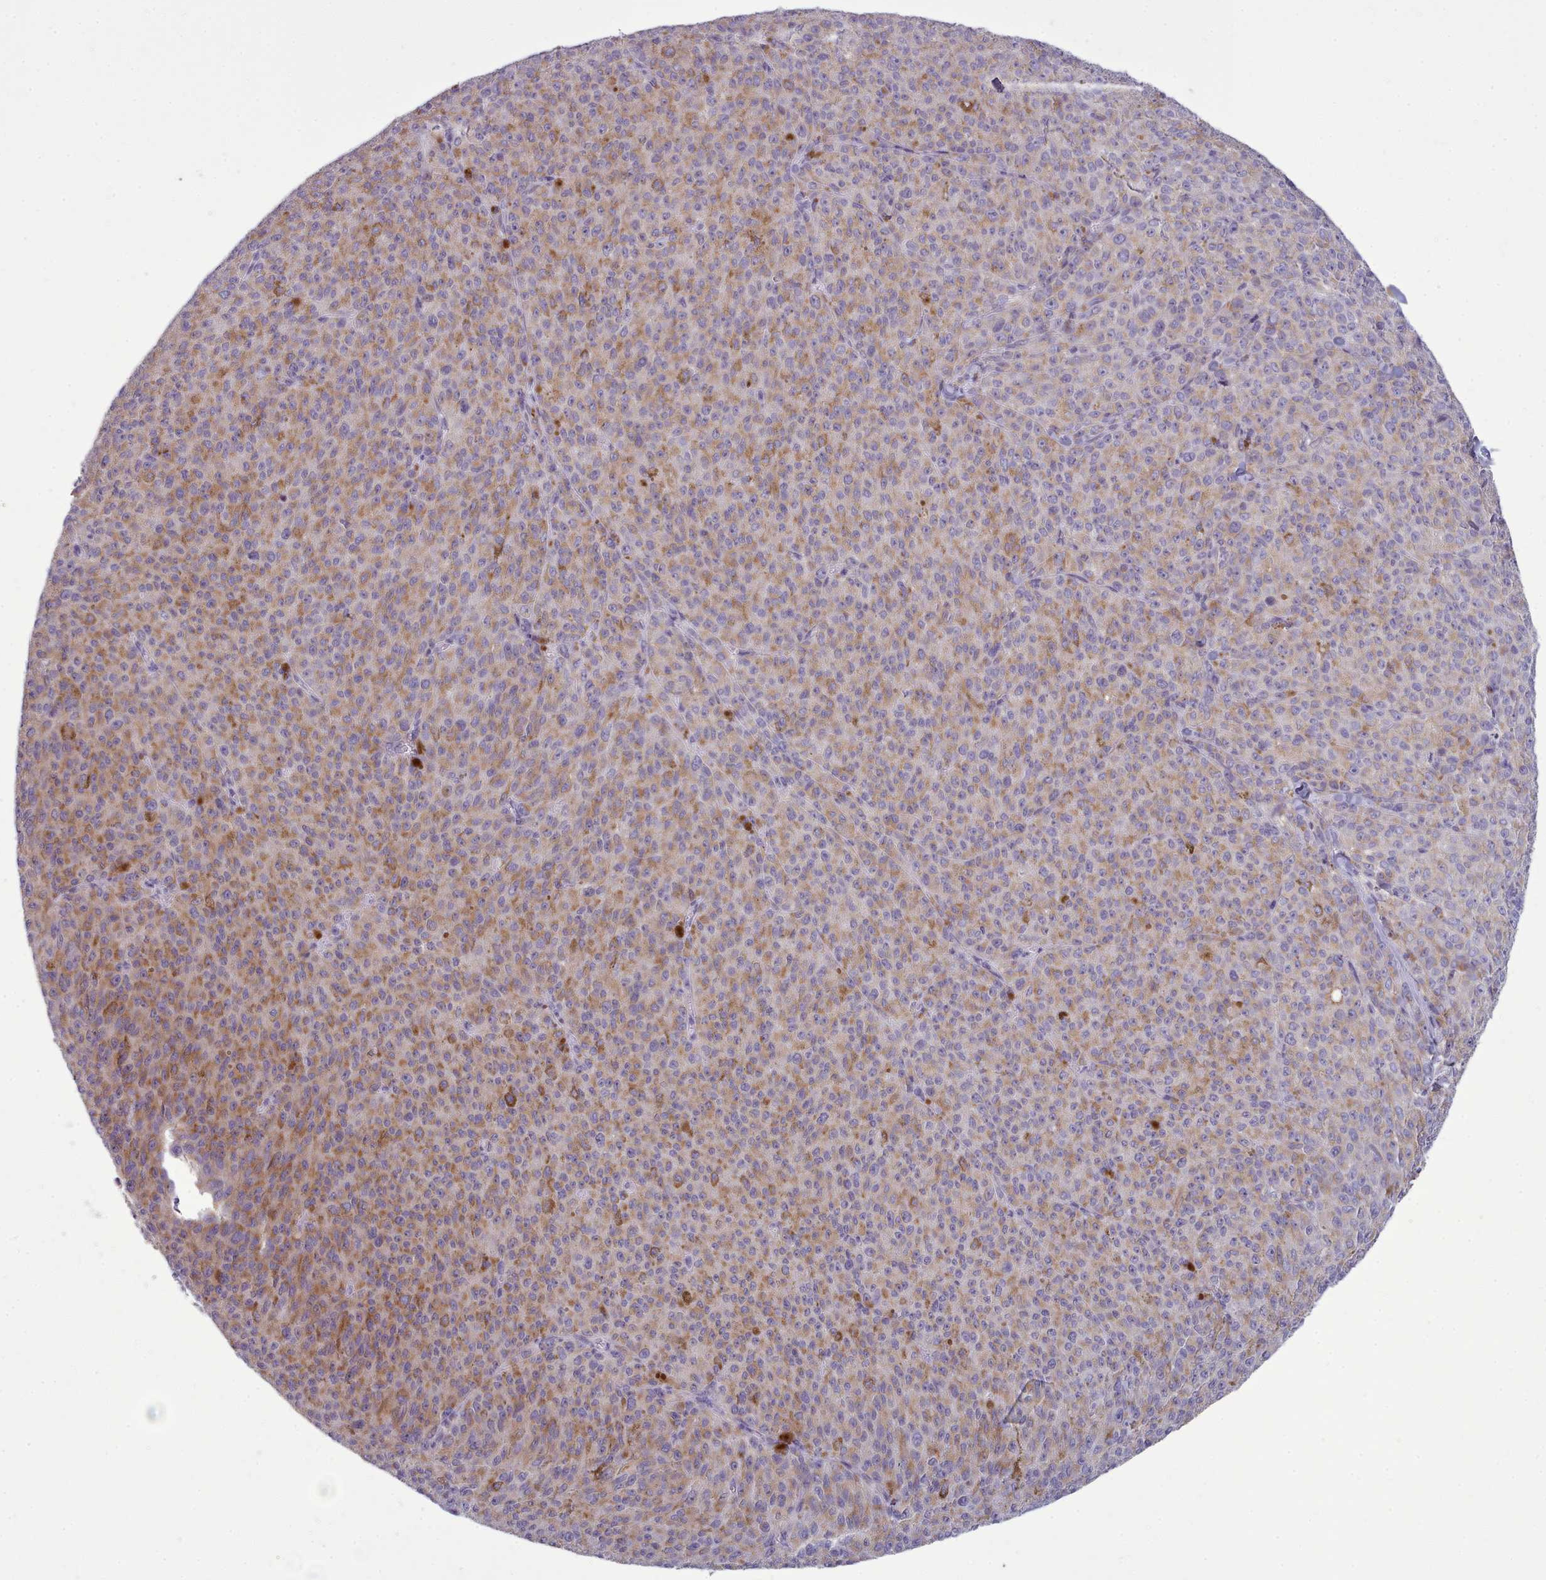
{"staining": {"intensity": "moderate", "quantity": ">75%", "location": "cytoplasmic/membranous"}, "tissue": "melanoma", "cell_type": "Tumor cells", "image_type": "cancer", "snomed": [{"axis": "morphology", "description": "Malignant melanoma, NOS"}, {"axis": "topography", "description": "Skin"}], "caption": "Melanoma was stained to show a protein in brown. There is medium levels of moderate cytoplasmic/membranous positivity in about >75% of tumor cells.", "gene": "MYRFL", "patient": {"sex": "female", "age": 52}}